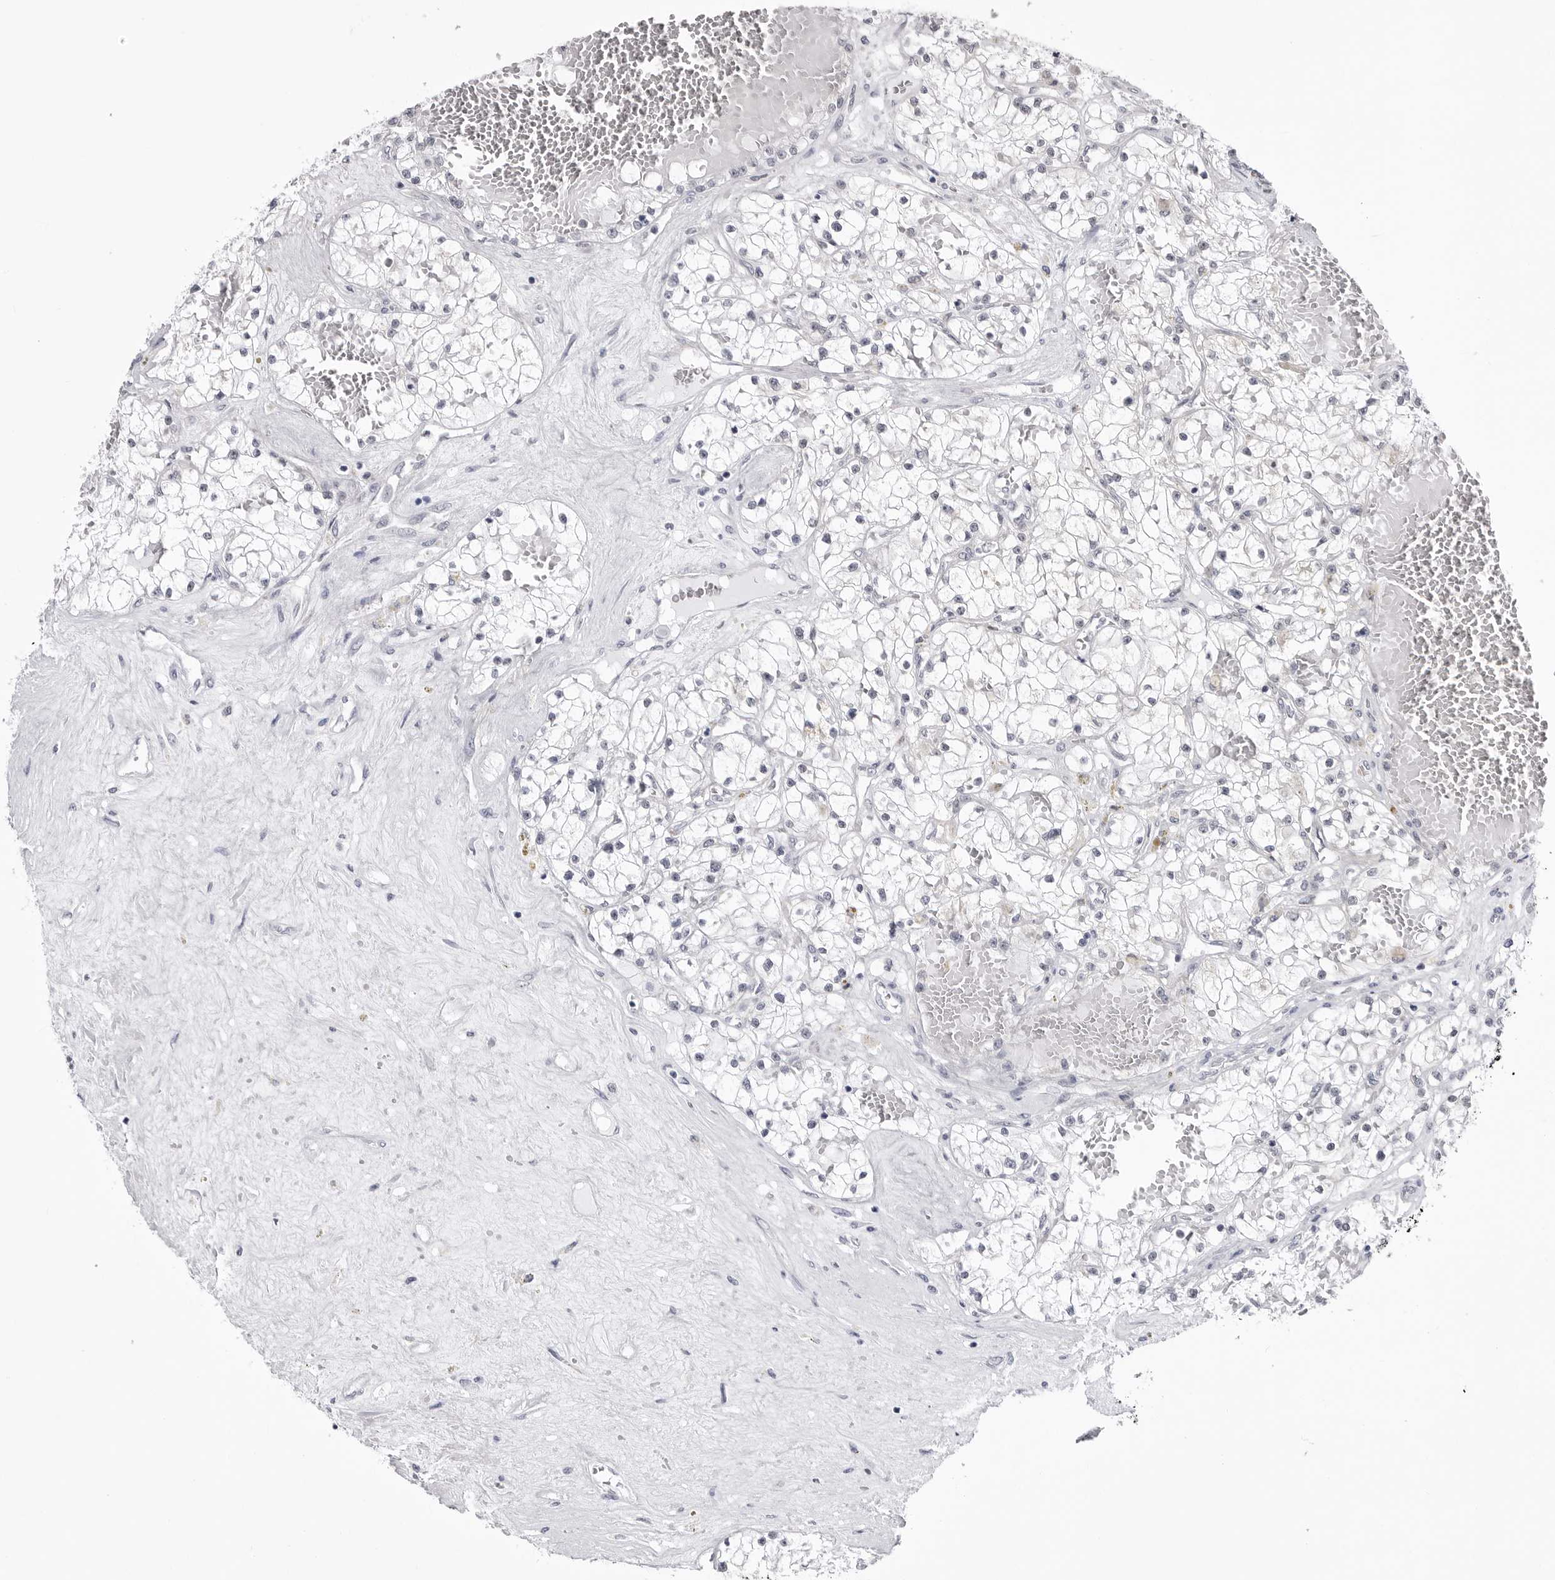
{"staining": {"intensity": "negative", "quantity": "none", "location": "none"}, "tissue": "renal cancer", "cell_type": "Tumor cells", "image_type": "cancer", "snomed": [{"axis": "morphology", "description": "Normal tissue, NOS"}, {"axis": "morphology", "description": "Adenocarcinoma, NOS"}, {"axis": "topography", "description": "Kidney"}], "caption": "The image shows no significant positivity in tumor cells of renal cancer (adenocarcinoma).", "gene": "FH", "patient": {"sex": "male", "age": 68}}